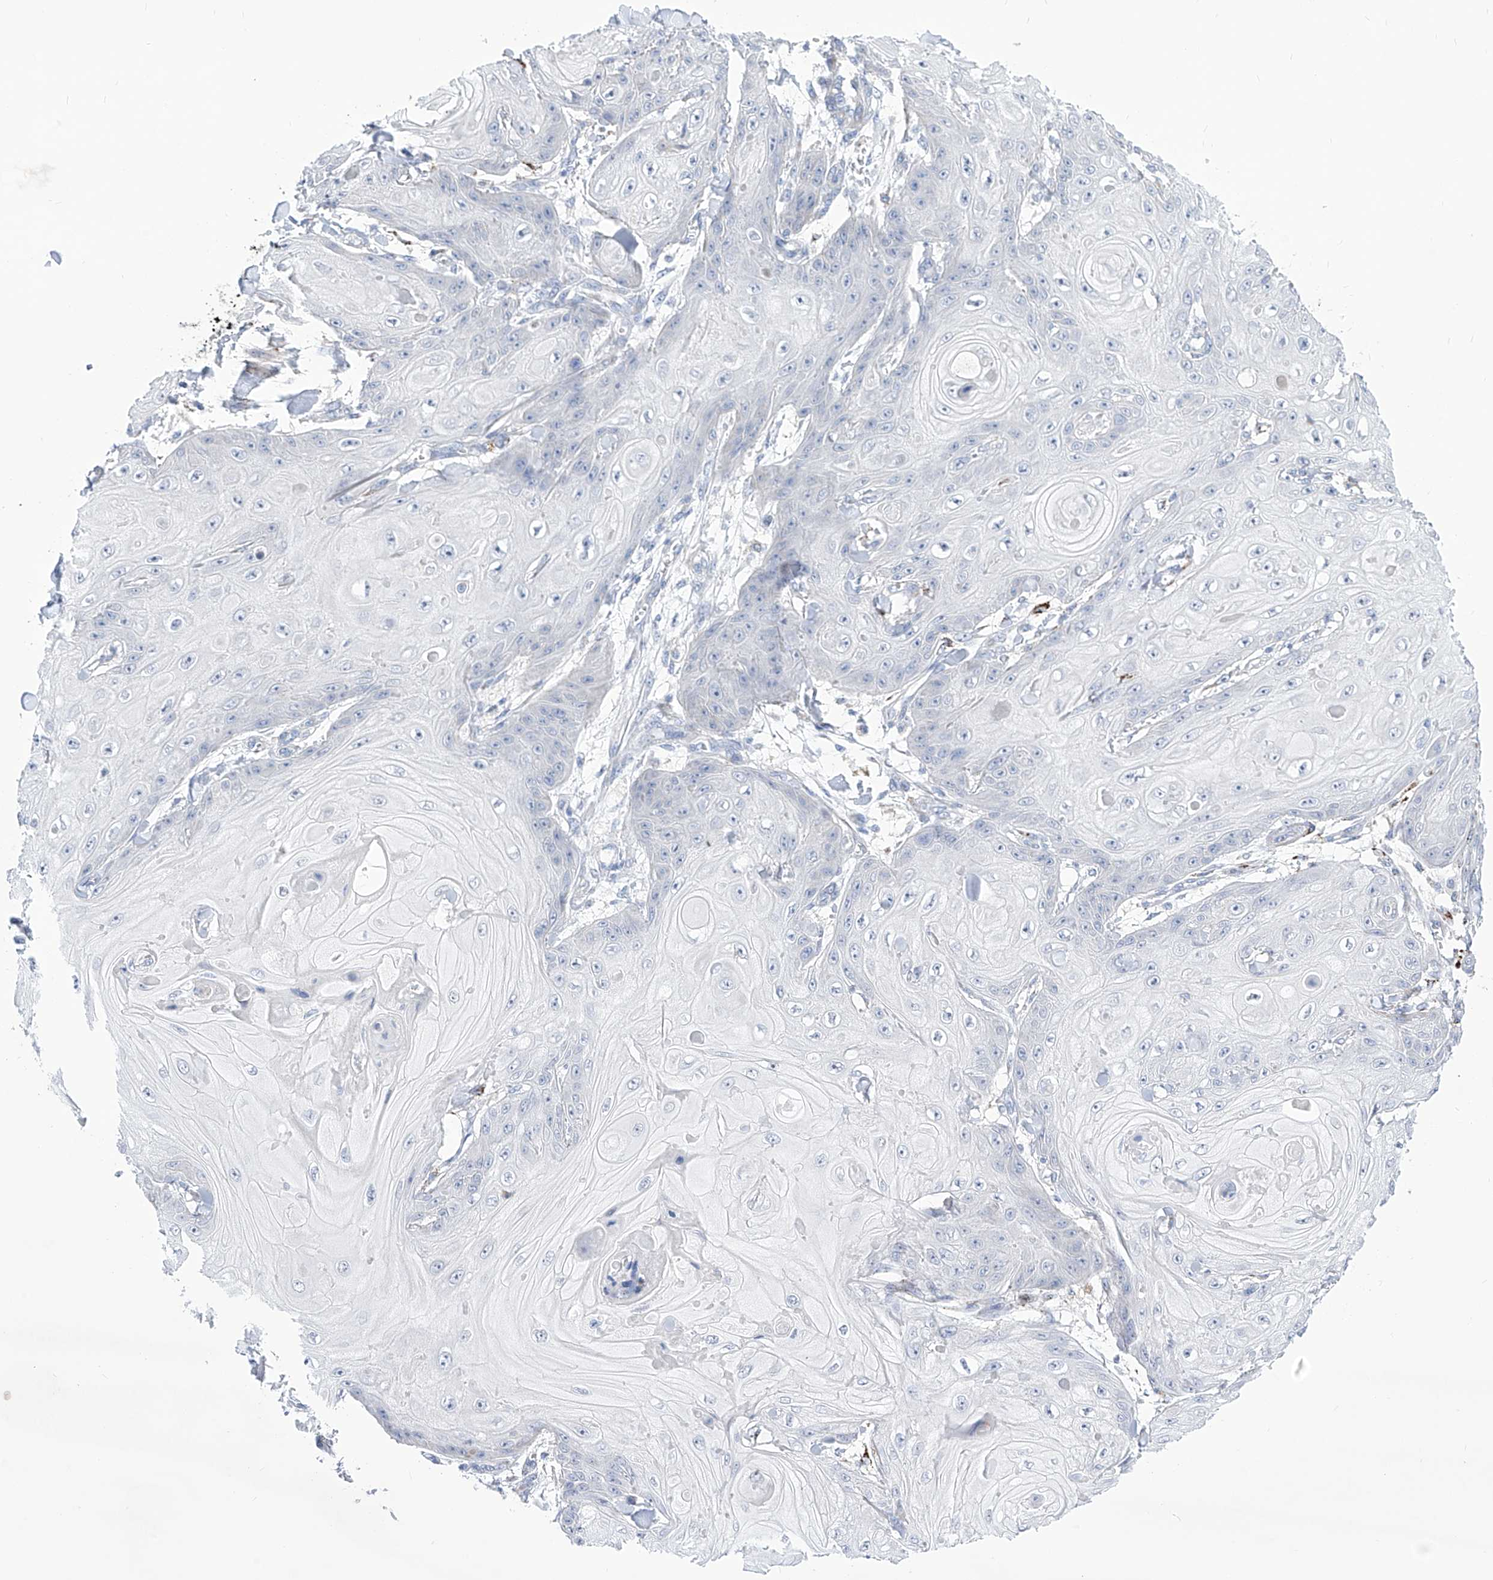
{"staining": {"intensity": "negative", "quantity": "none", "location": "none"}, "tissue": "skin cancer", "cell_type": "Tumor cells", "image_type": "cancer", "snomed": [{"axis": "morphology", "description": "Squamous cell carcinoma, NOS"}, {"axis": "topography", "description": "Skin"}], "caption": "The micrograph shows no staining of tumor cells in skin cancer (squamous cell carcinoma).", "gene": "C1orf87", "patient": {"sex": "male", "age": 74}}